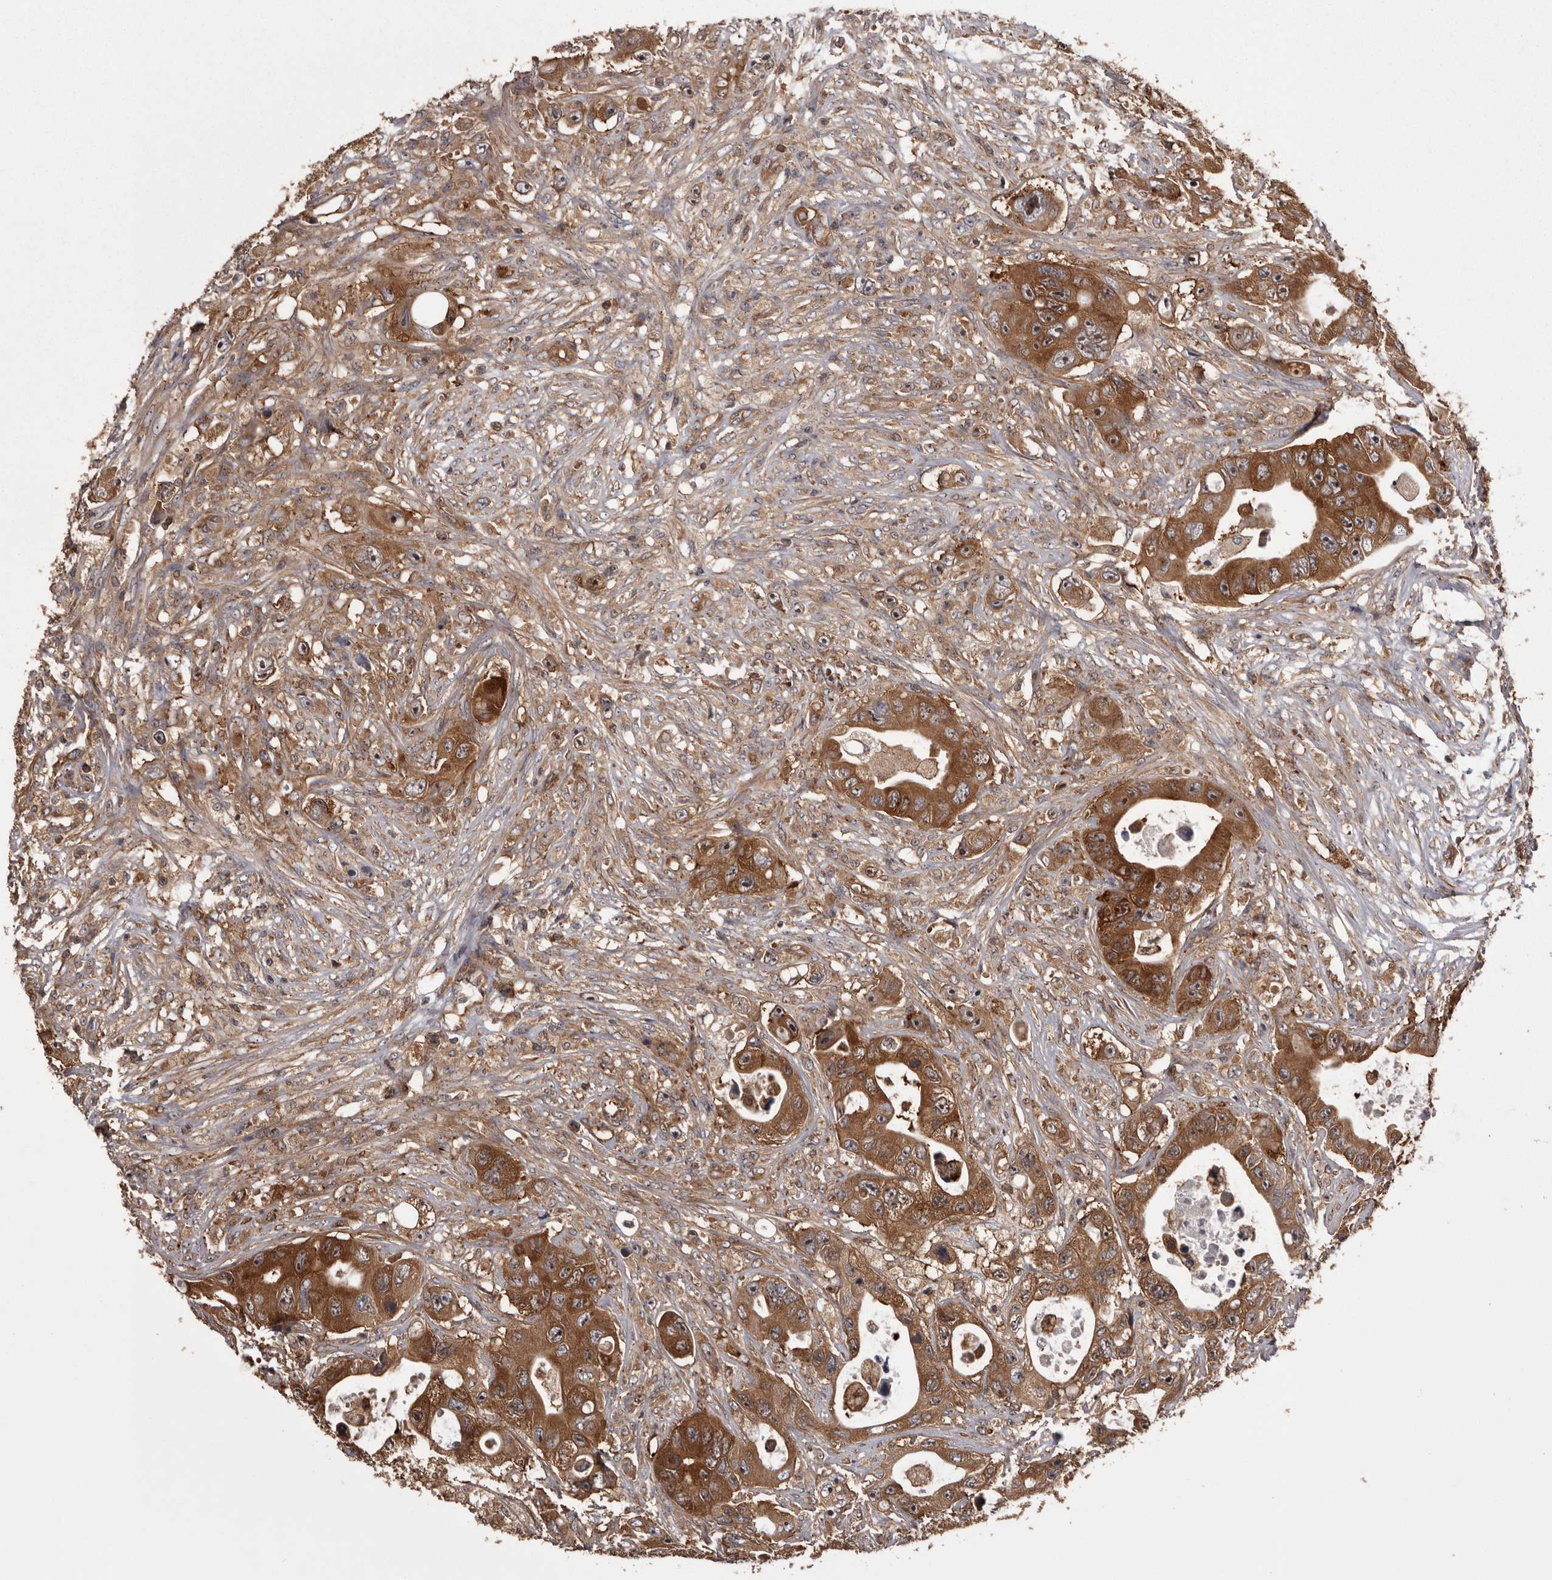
{"staining": {"intensity": "strong", "quantity": ">75%", "location": "cytoplasmic/membranous"}, "tissue": "colorectal cancer", "cell_type": "Tumor cells", "image_type": "cancer", "snomed": [{"axis": "morphology", "description": "Adenocarcinoma, NOS"}, {"axis": "topography", "description": "Colon"}], "caption": "Colorectal cancer stained with DAB immunohistochemistry exhibits high levels of strong cytoplasmic/membranous staining in approximately >75% of tumor cells.", "gene": "DARS1", "patient": {"sex": "female", "age": 46}}